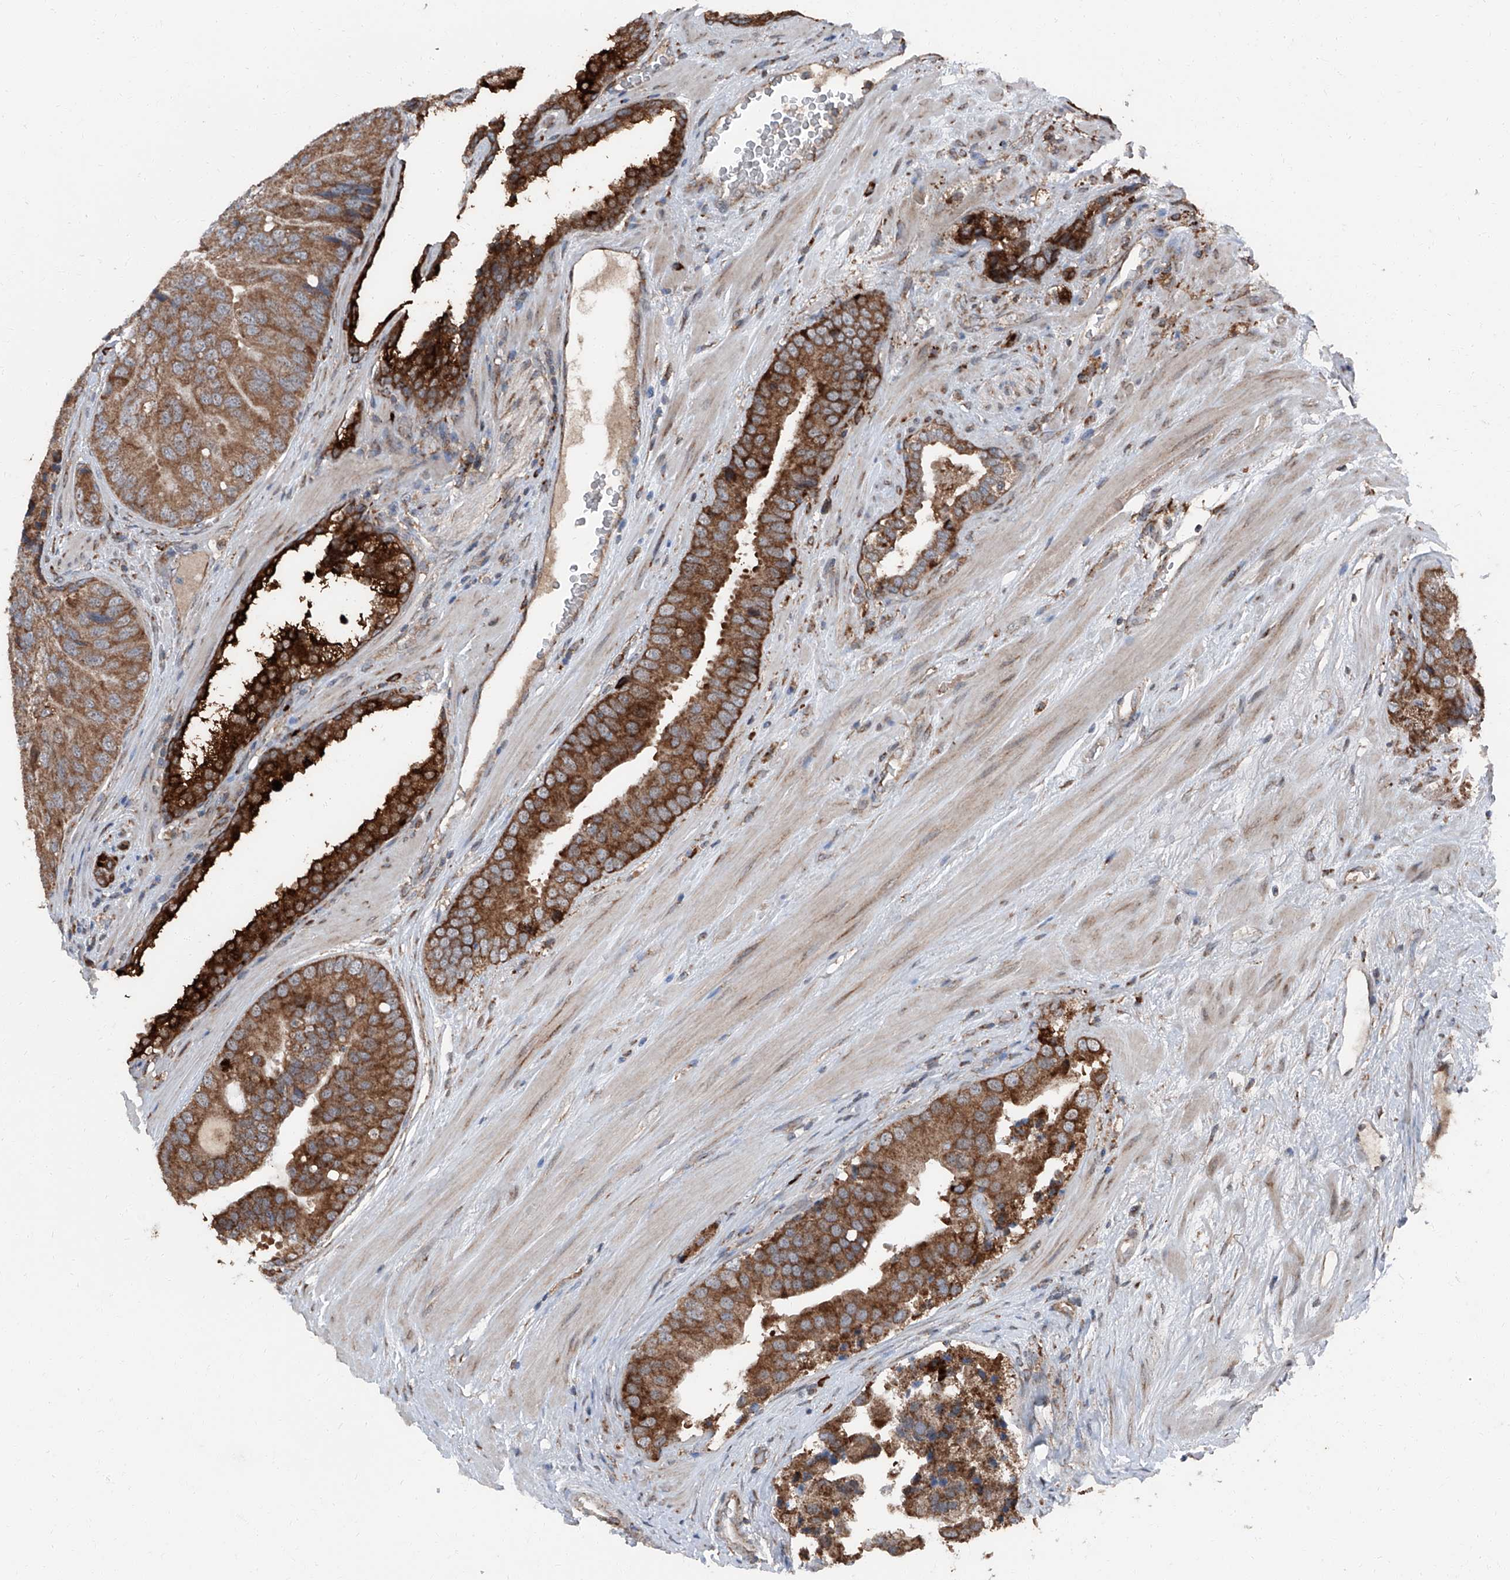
{"staining": {"intensity": "moderate", "quantity": ">75%", "location": "cytoplasmic/membranous"}, "tissue": "prostate cancer", "cell_type": "Tumor cells", "image_type": "cancer", "snomed": [{"axis": "morphology", "description": "Adenocarcinoma, High grade"}, {"axis": "topography", "description": "Prostate"}], "caption": "Brown immunohistochemical staining in human high-grade adenocarcinoma (prostate) reveals moderate cytoplasmic/membranous expression in about >75% of tumor cells.", "gene": "LIMK1", "patient": {"sex": "male", "age": 70}}